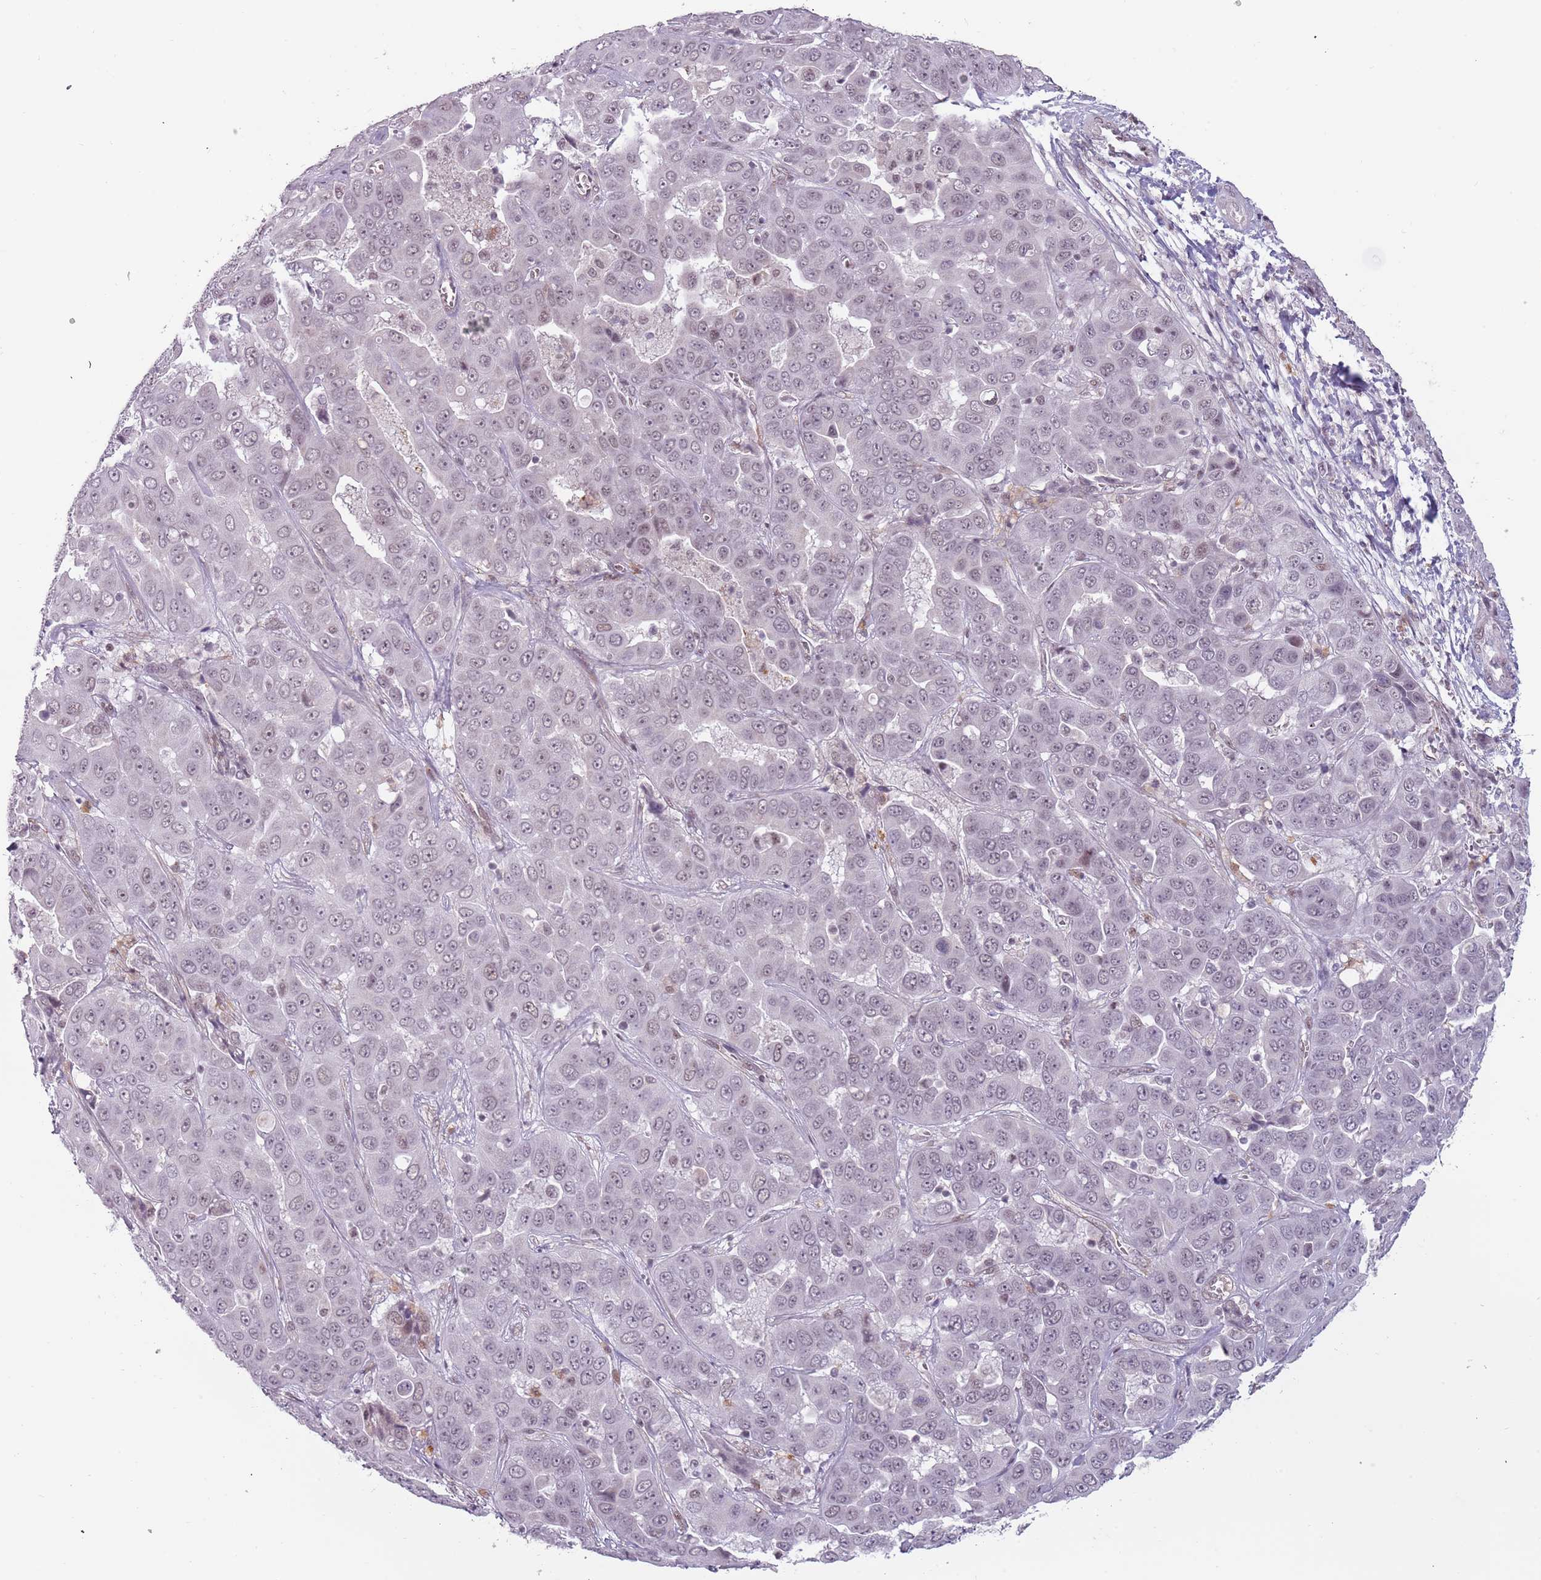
{"staining": {"intensity": "weak", "quantity": "<25%", "location": "nuclear"}, "tissue": "liver cancer", "cell_type": "Tumor cells", "image_type": "cancer", "snomed": [{"axis": "morphology", "description": "Cholangiocarcinoma"}, {"axis": "topography", "description": "Liver"}], "caption": "A high-resolution histopathology image shows IHC staining of liver cancer (cholangiocarcinoma), which shows no significant positivity in tumor cells.", "gene": "REXO4", "patient": {"sex": "female", "age": 52}}